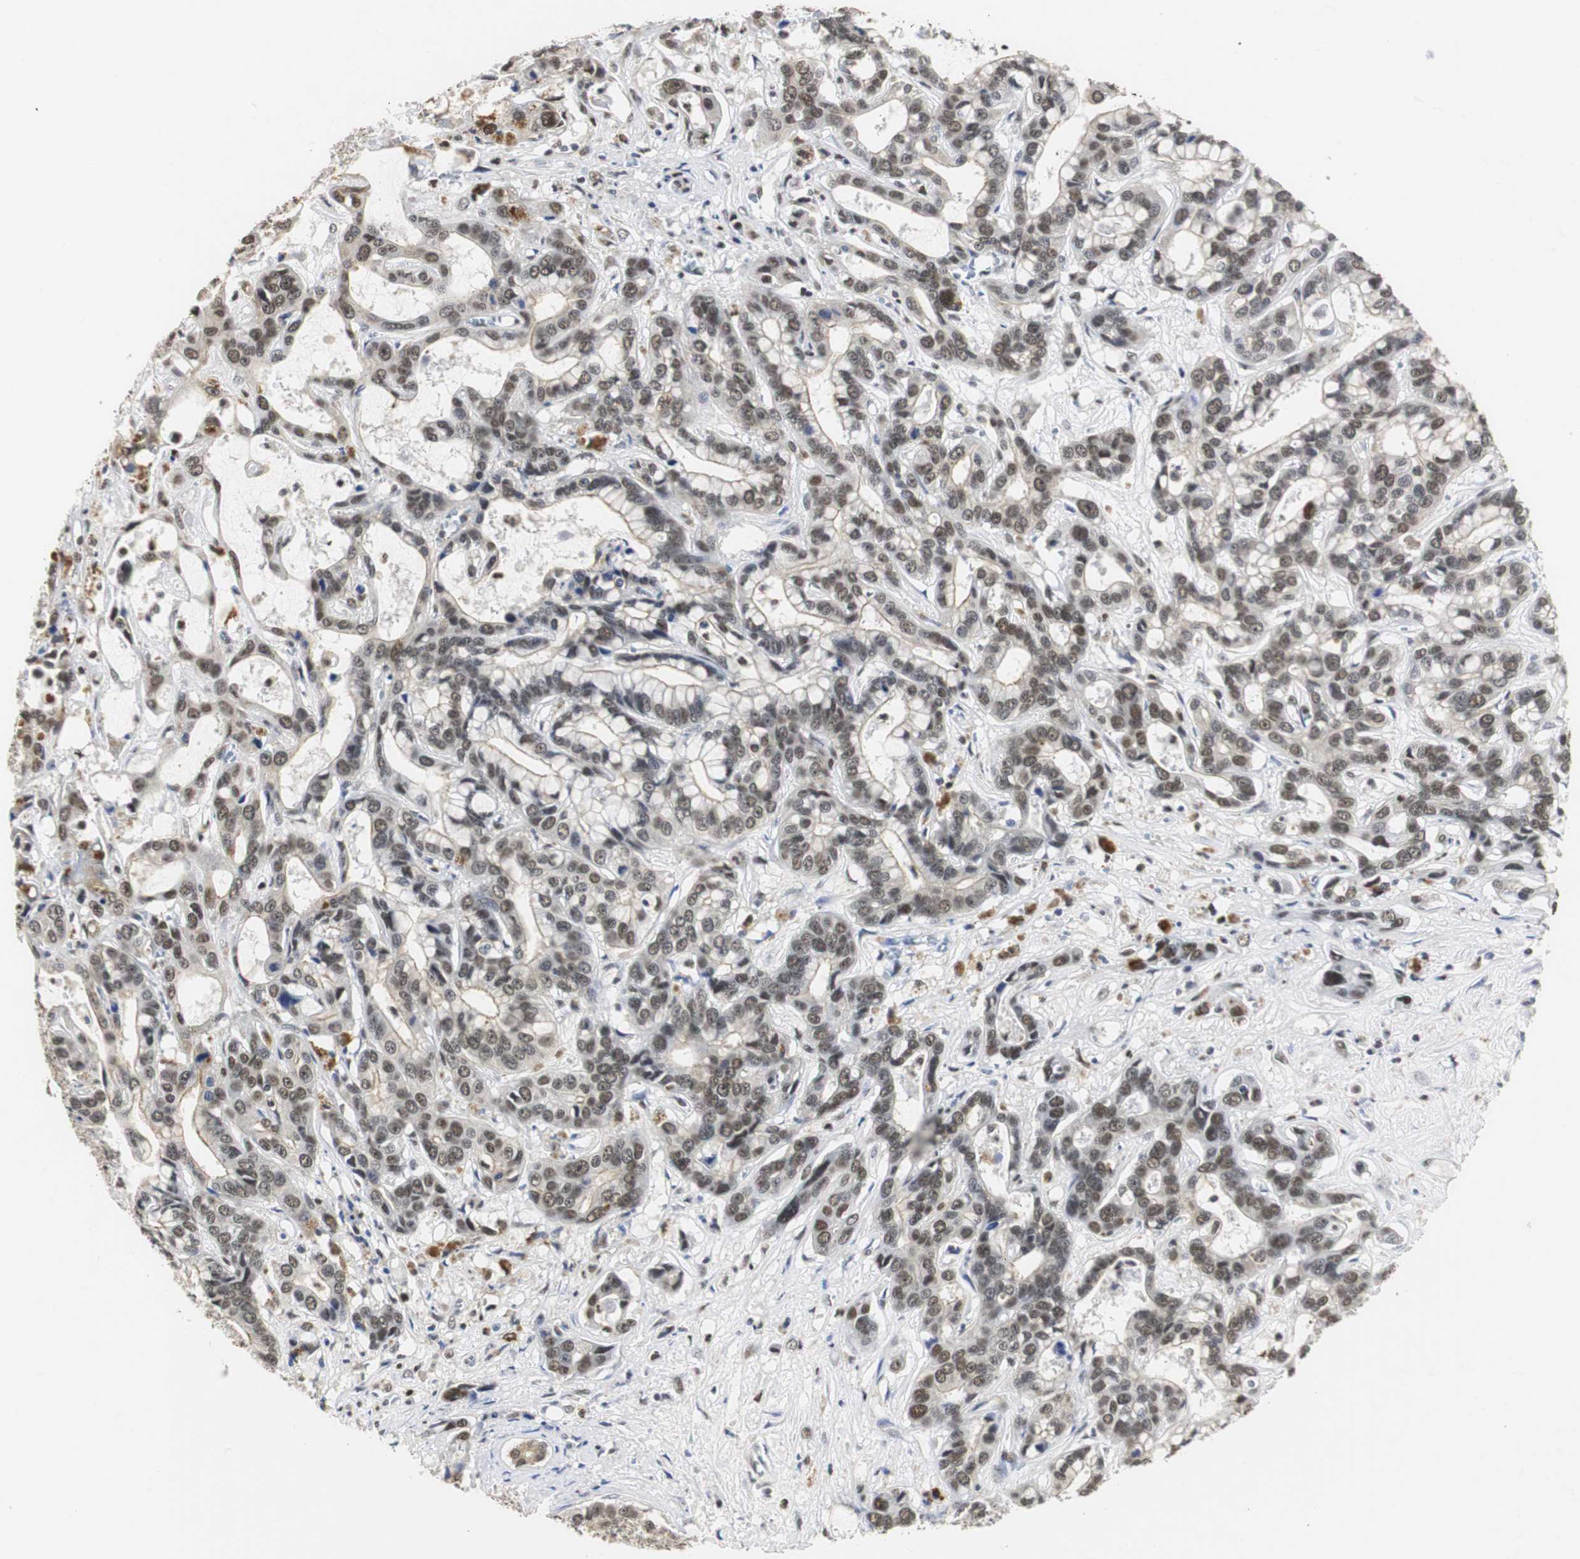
{"staining": {"intensity": "moderate", "quantity": "25%-75%", "location": "nuclear"}, "tissue": "liver cancer", "cell_type": "Tumor cells", "image_type": "cancer", "snomed": [{"axis": "morphology", "description": "Cholangiocarcinoma"}, {"axis": "topography", "description": "Liver"}], "caption": "Immunohistochemistry (IHC) of liver cancer (cholangiocarcinoma) demonstrates medium levels of moderate nuclear positivity in approximately 25%-75% of tumor cells.", "gene": "ZFC3H1", "patient": {"sex": "female", "age": 65}}